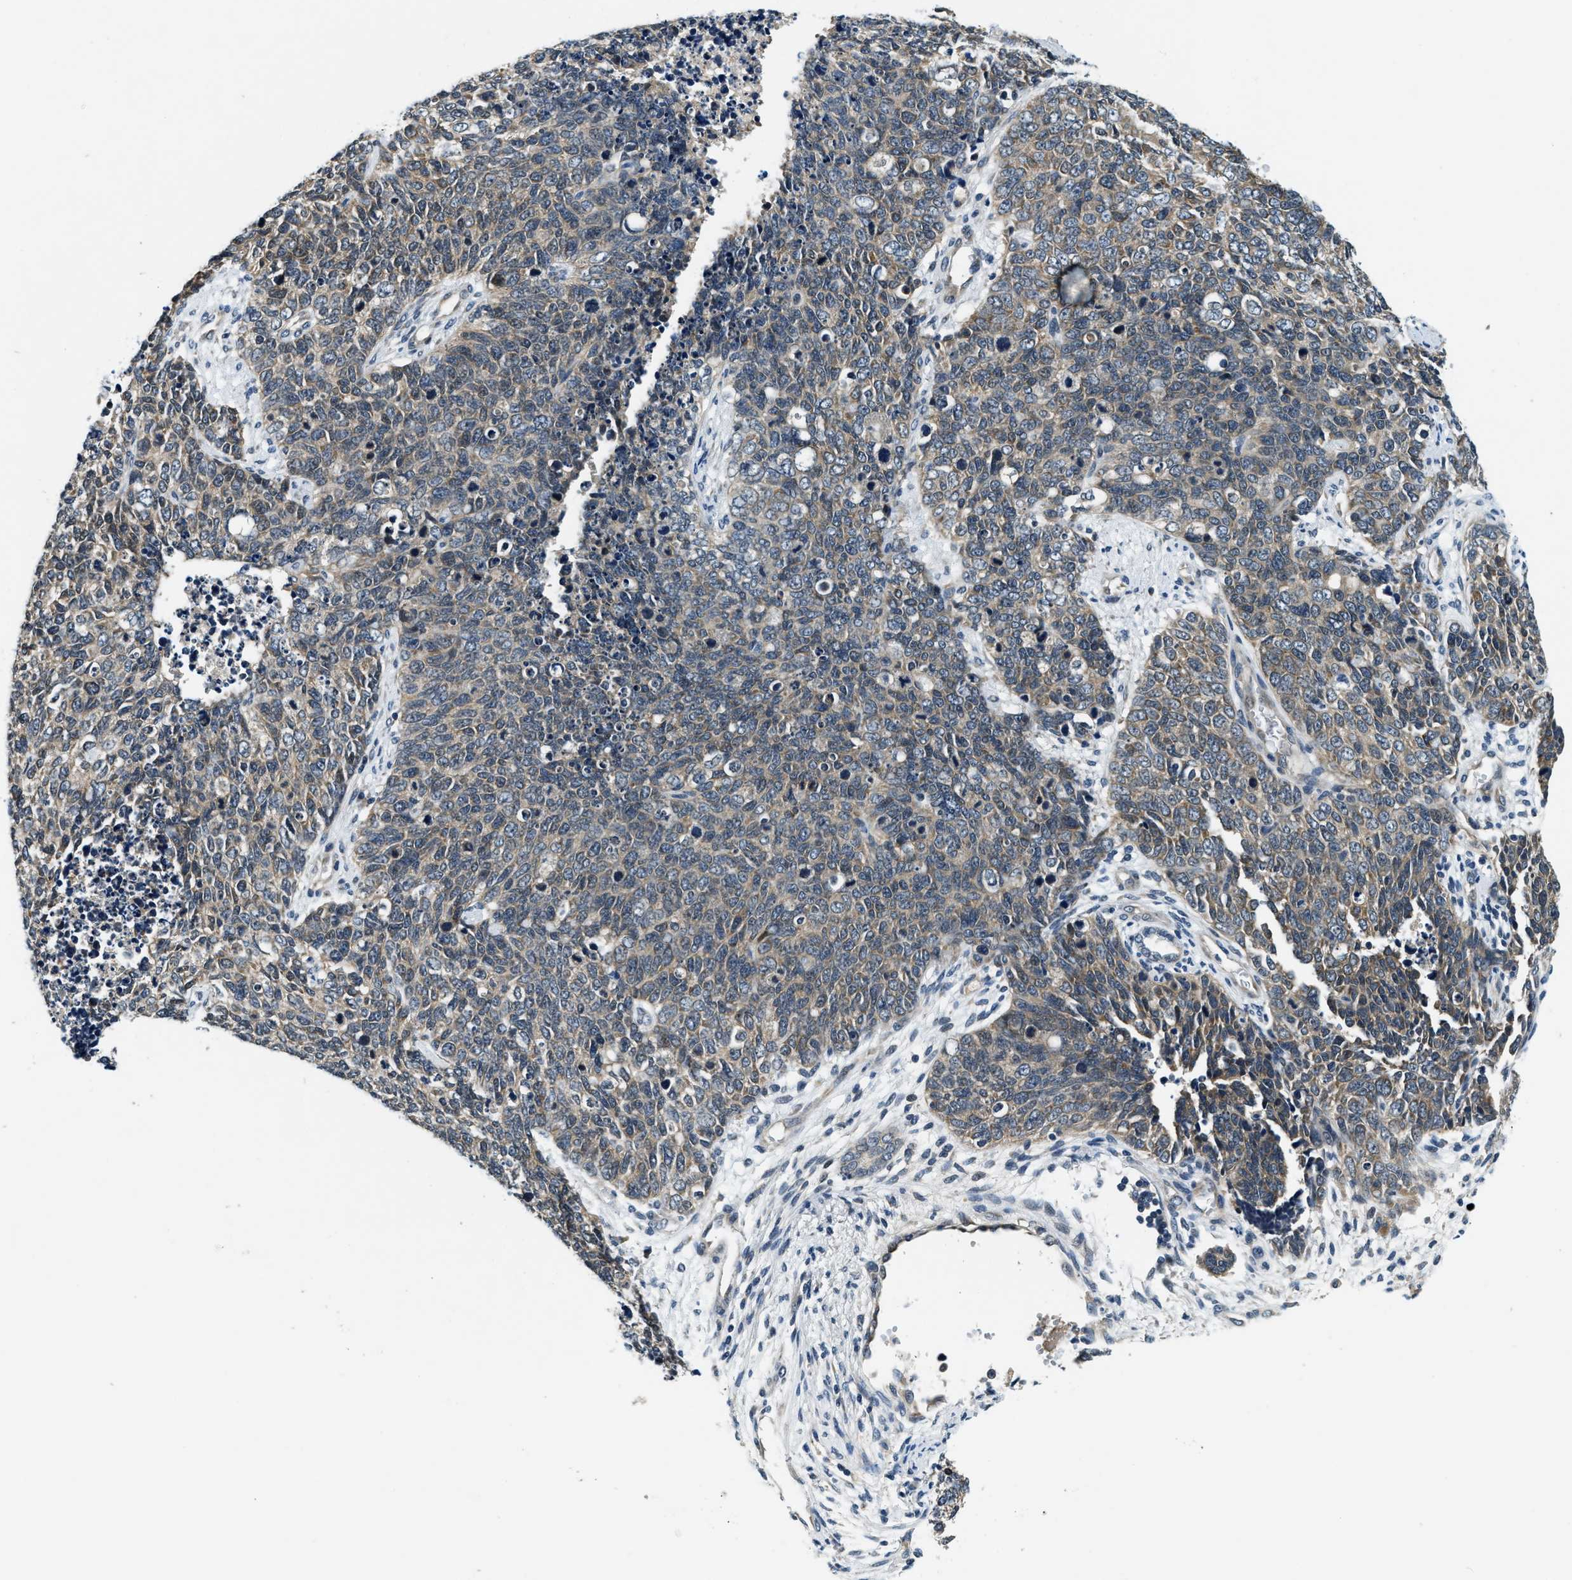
{"staining": {"intensity": "weak", "quantity": "<25%", "location": "cytoplasmic/membranous"}, "tissue": "cervical cancer", "cell_type": "Tumor cells", "image_type": "cancer", "snomed": [{"axis": "morphology", "description": "Squamous cell carcinoma, NOS"}, {"axis": "topography", "description": "Cervix"}], "caption": "Tumor cells are negative for protein expression in human cervical cancer.", "gene": "YAE1", "patient": {"sex": "female", "age": 63}}